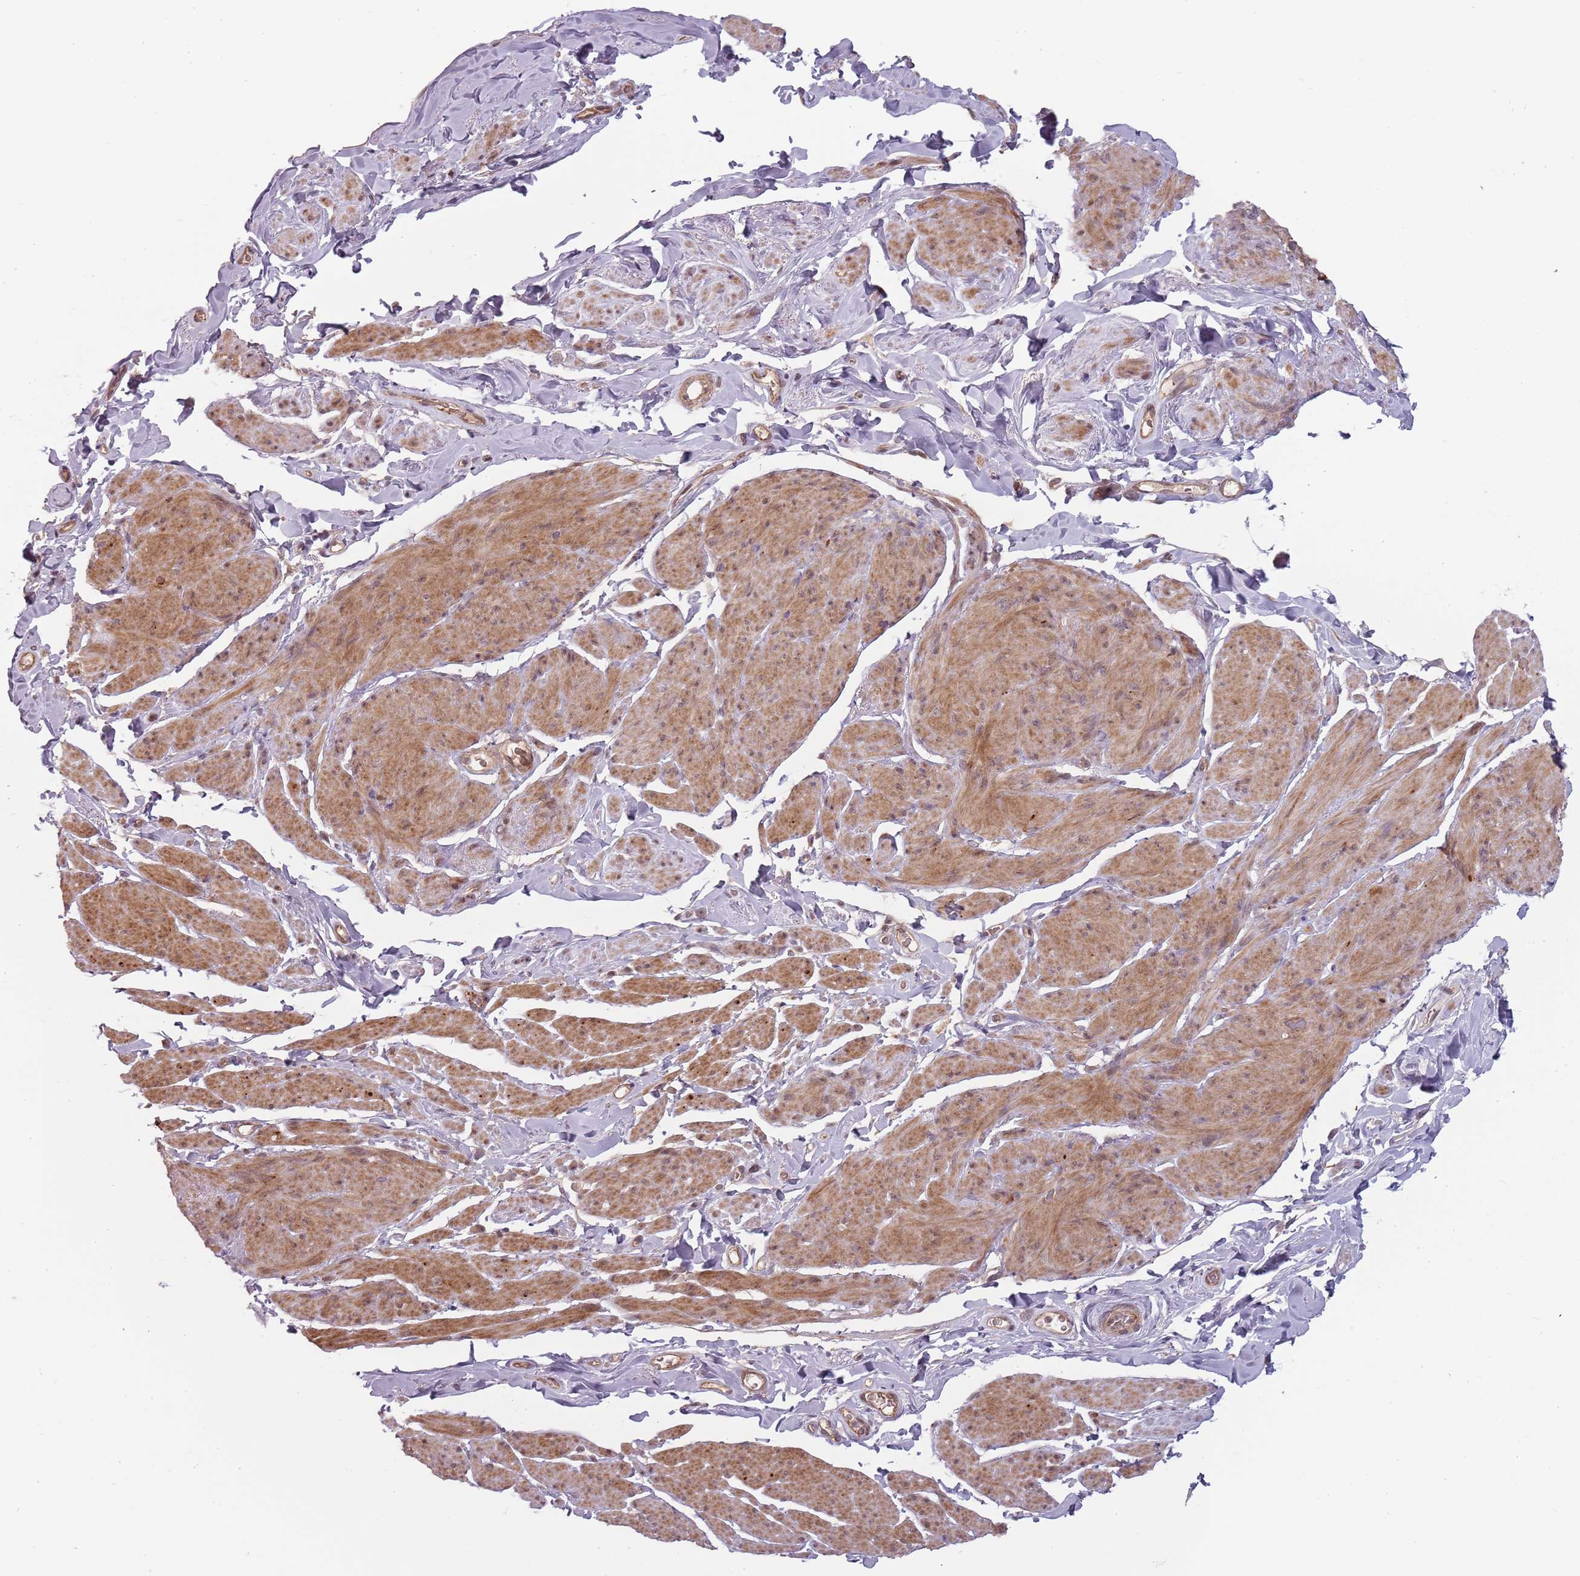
{"staining": {"intensity": "moderate", "quantity": "25%-75%", "location": "cytoplasmic/membranous"}, "tissue": "smooth muscle", "cell_type": "Smooth muscle cells", "image_type": "normal", "snomed": [{"axis": "morphology", "description": "Normal tissue, NOS"}, {"axis": "topography", "description": "Smooth muscle"}, {"axis": "topography", "description": "Peripheral nerve tissue"}], "caption": "Smooth muscle cells exhibit medium levels of moderate cytoplasmic/membranous staining in about 25%-75% of cells in normal smooth muscle.", "gene": "PPP1R14C", "patient": {"sex": "male", "age": 69}}